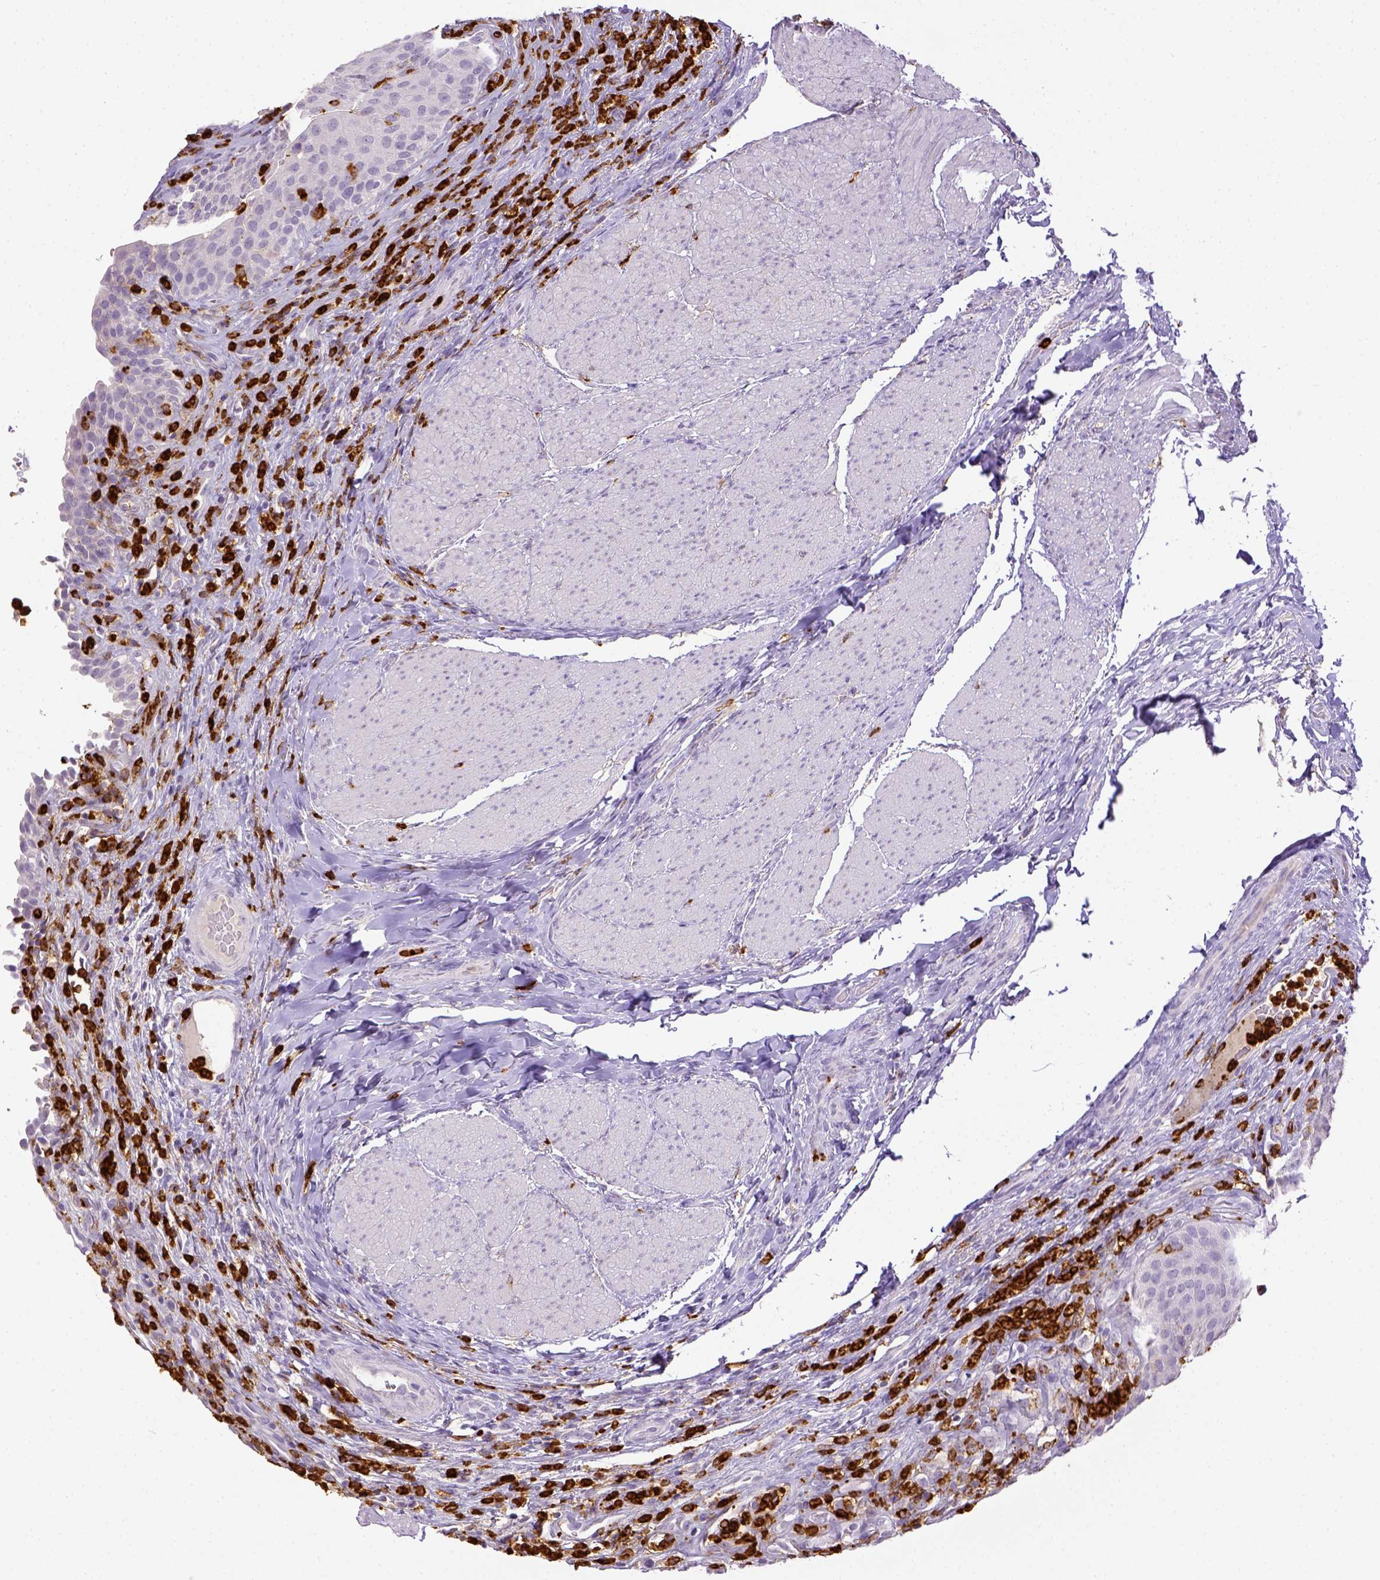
{"staining": {"intensity": "negative", "quantity": "none", "location": "none"}, "tissue": "urinary bladder", "cell_type": "Urothelial cells", "image_type": "normal", "snomed": [{"axis": "morphology", "description": "Normal tissue, NOS"}, {"axis": "topography", "description": "Urinary bladder"}, {"axis": "topography", "description": "Peripheral nerve tissue"}], "caption": "Urothelial cells show no significant protein positivity in unremarkable urinary bladder. (Immunohistochemistry (ihc), brightfield microscopy, high magnification).", "gene": "ITGAM", "patient": {"sex": "male", "age": 66}}